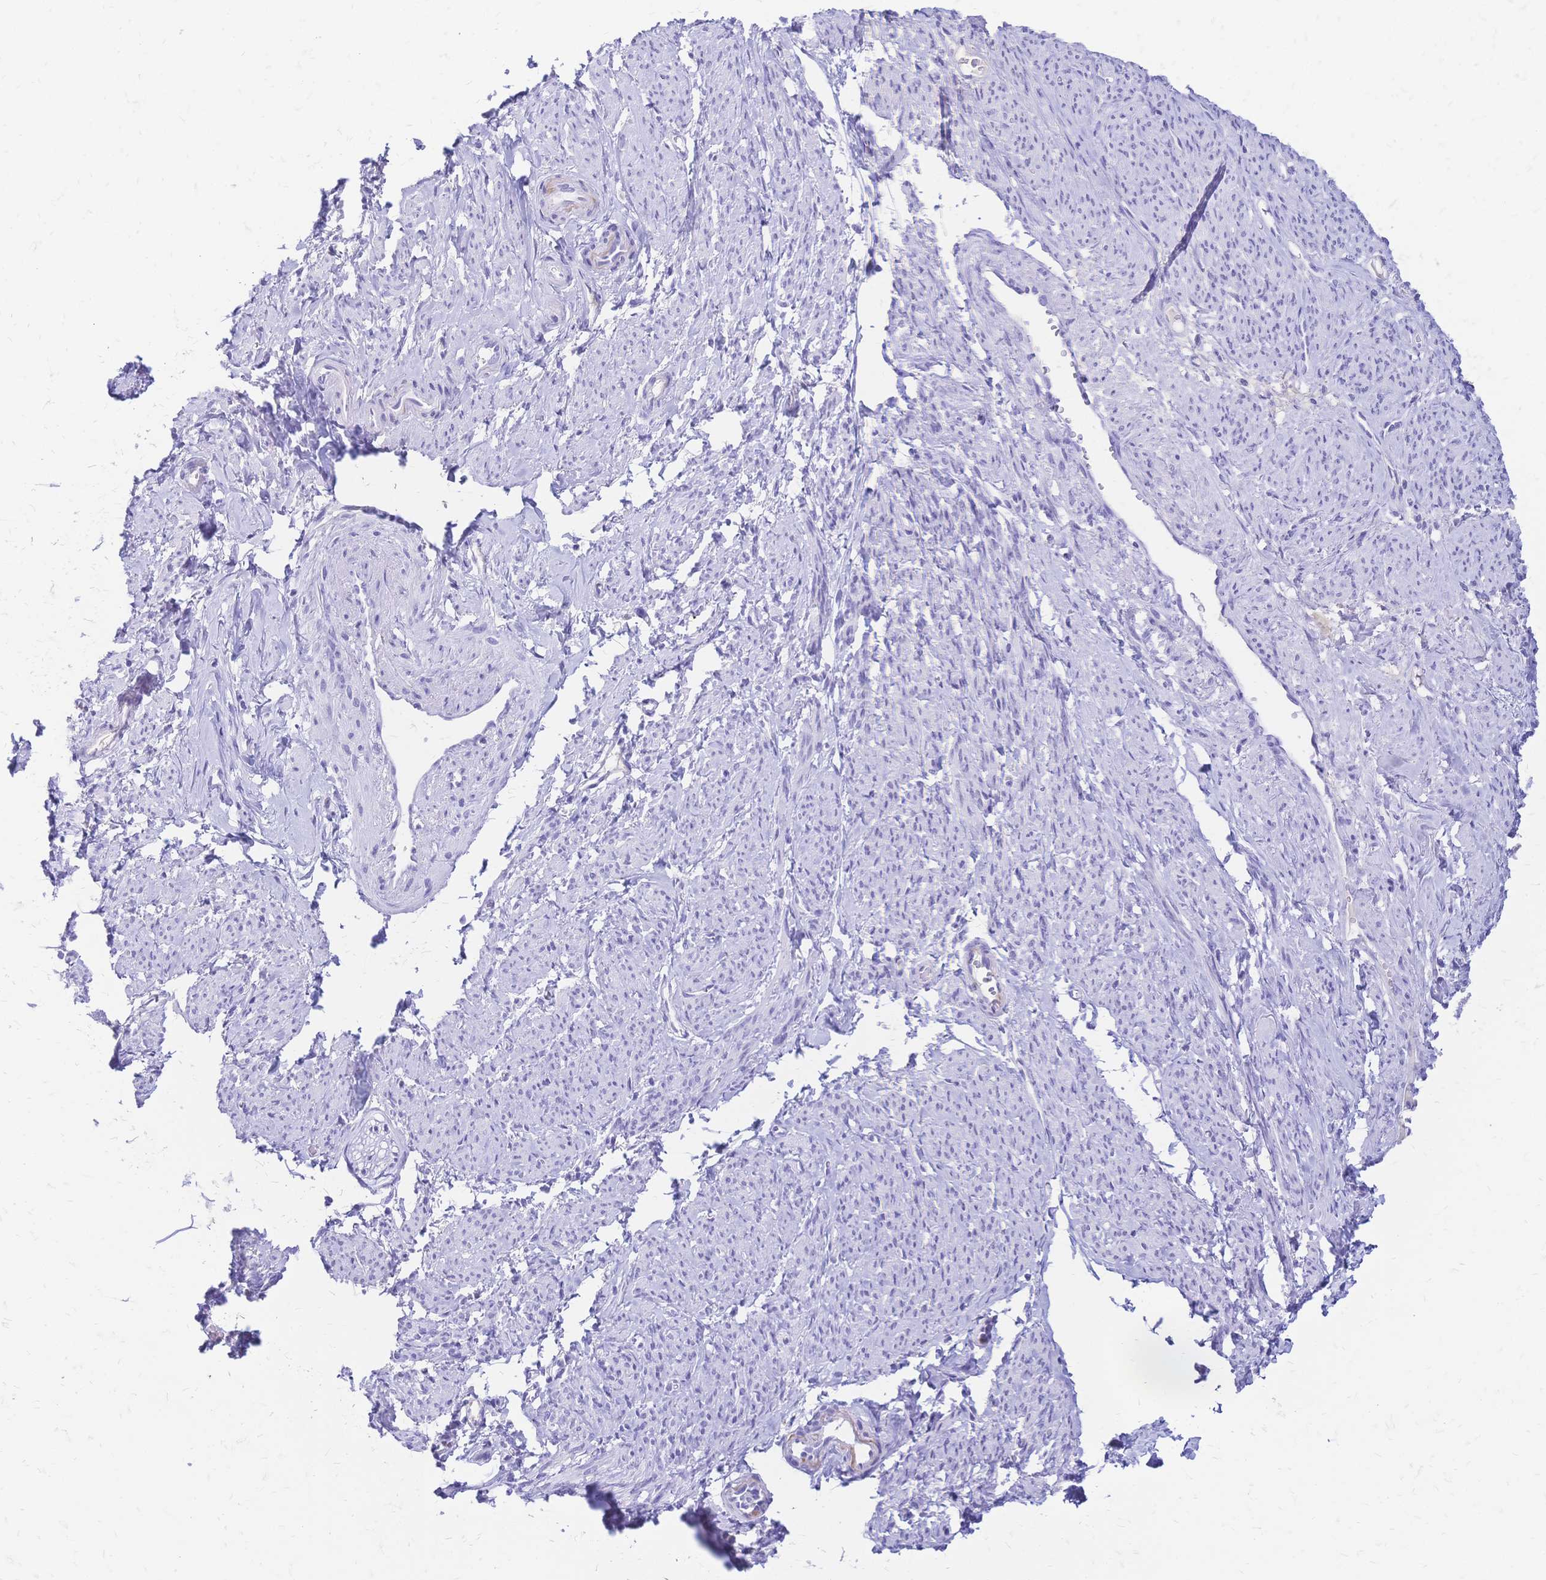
{"staining": {"intensity": "negative", "quantity": "none", "location": "none"}, "tissue": "smooth muscle", "cell_type": "Smooth muscle cells", "image_type": "normal", "snomed": [{"axis": "morphology", "description": "Normal tissue, NOS"}, {"axis": "topography", "description": "Smooth muscle"}], "caption": "Immunohistochemistry of benign smooth muscle displays no expression in smooth muscle cells.", "gene": "FA2H", "patient": {"sex": "female", "age": 65}}